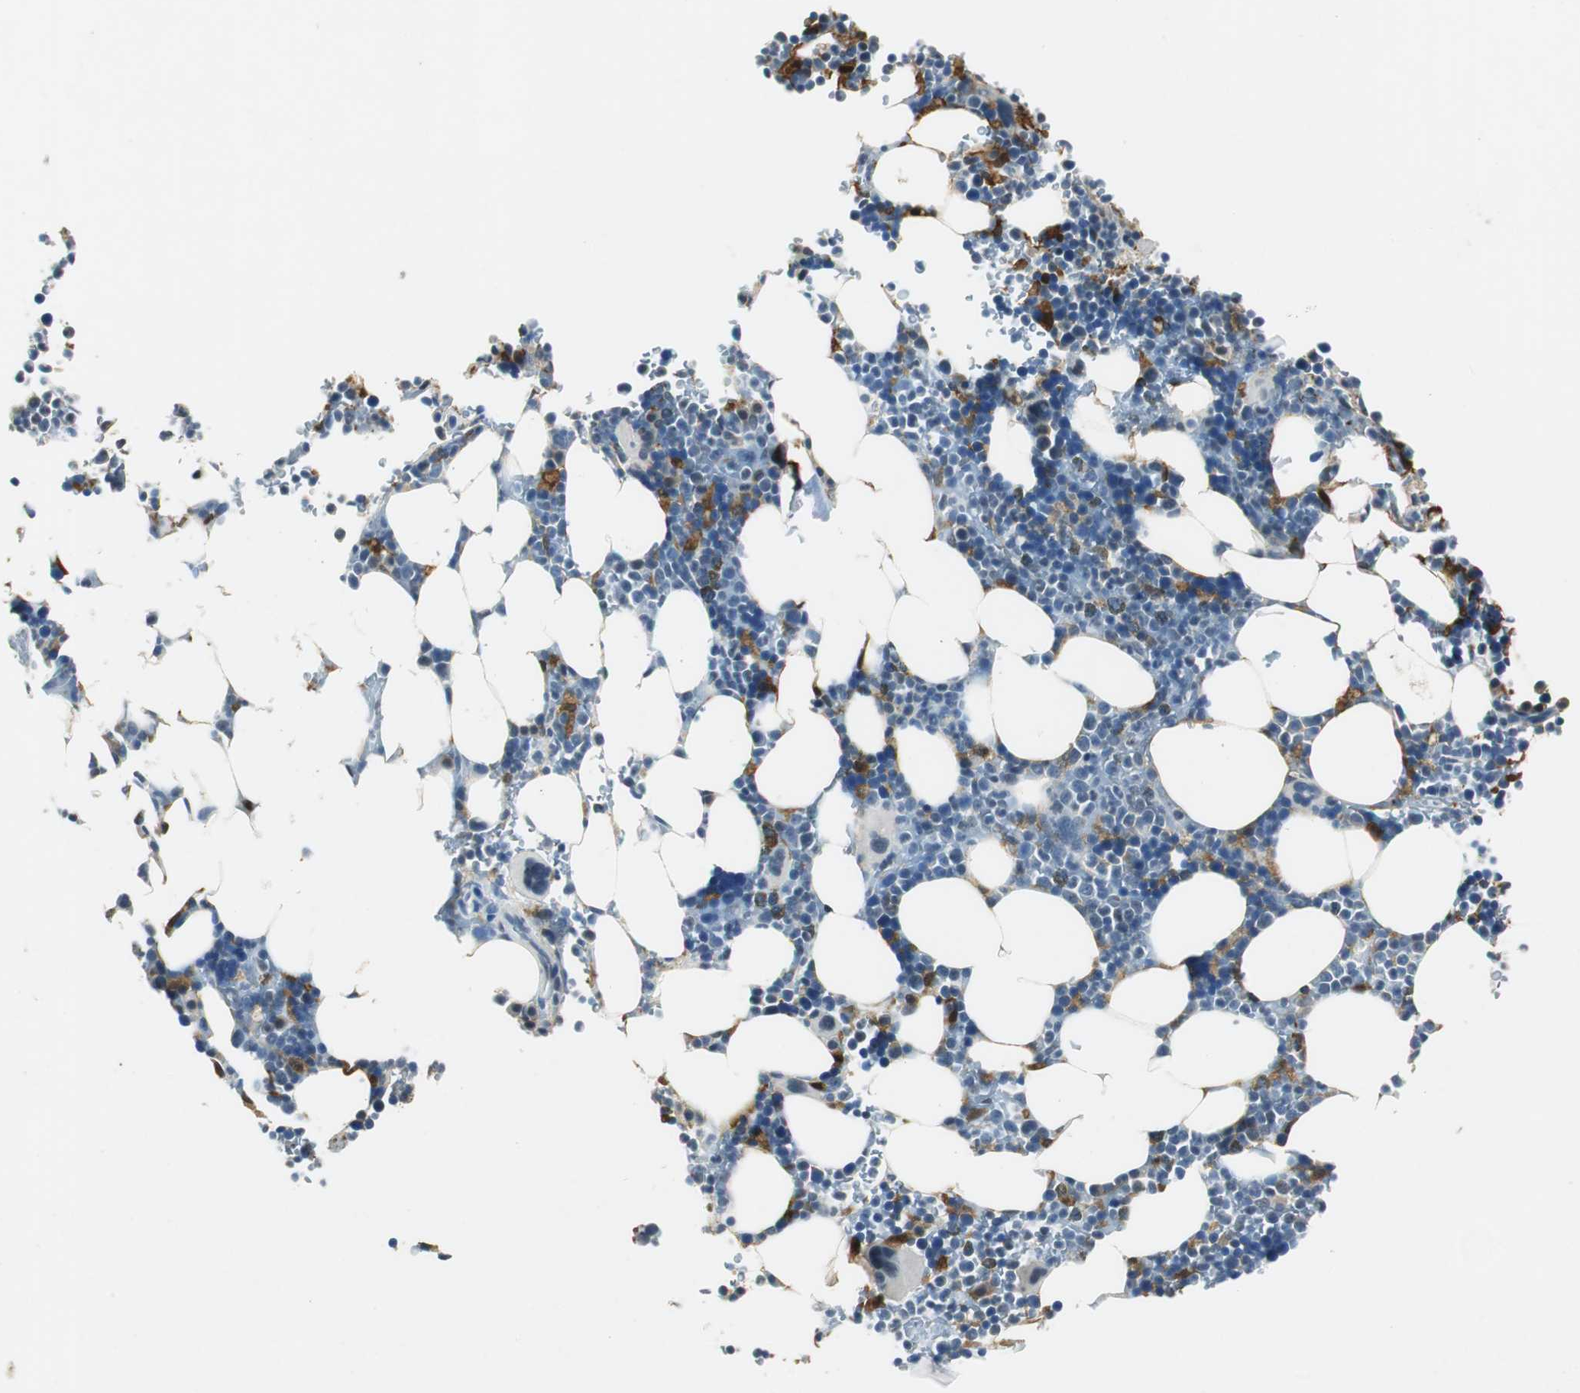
{"staining": {"intensity": "strong", "quantity": "<25%", "location": "cytoplasmic/membranous"}, "tissue": "bone marrow", "cell_type": "Hematopoietic cells", "image_type": "normal", "snomed": [{"axis": "morphology", "description": "Normal tissue, NOS"}, {"axis": "topography", "description": "Bone marrow"}], "caption": "Immunohistochemistry (IHC) (DAB) staining of unremarkable human bone marrow exhibits strong cytoplasmic/membranous protein staining in about <25% of hematopoietic cells. The staining is performed using DAB (3,3'-diaminobenzidine) brown chromogen to label protein expression. The nuclei are counter-stained blue using hematoxylin.", "gene": "ME1", "patient": {"sex": "female", "age": 73}}